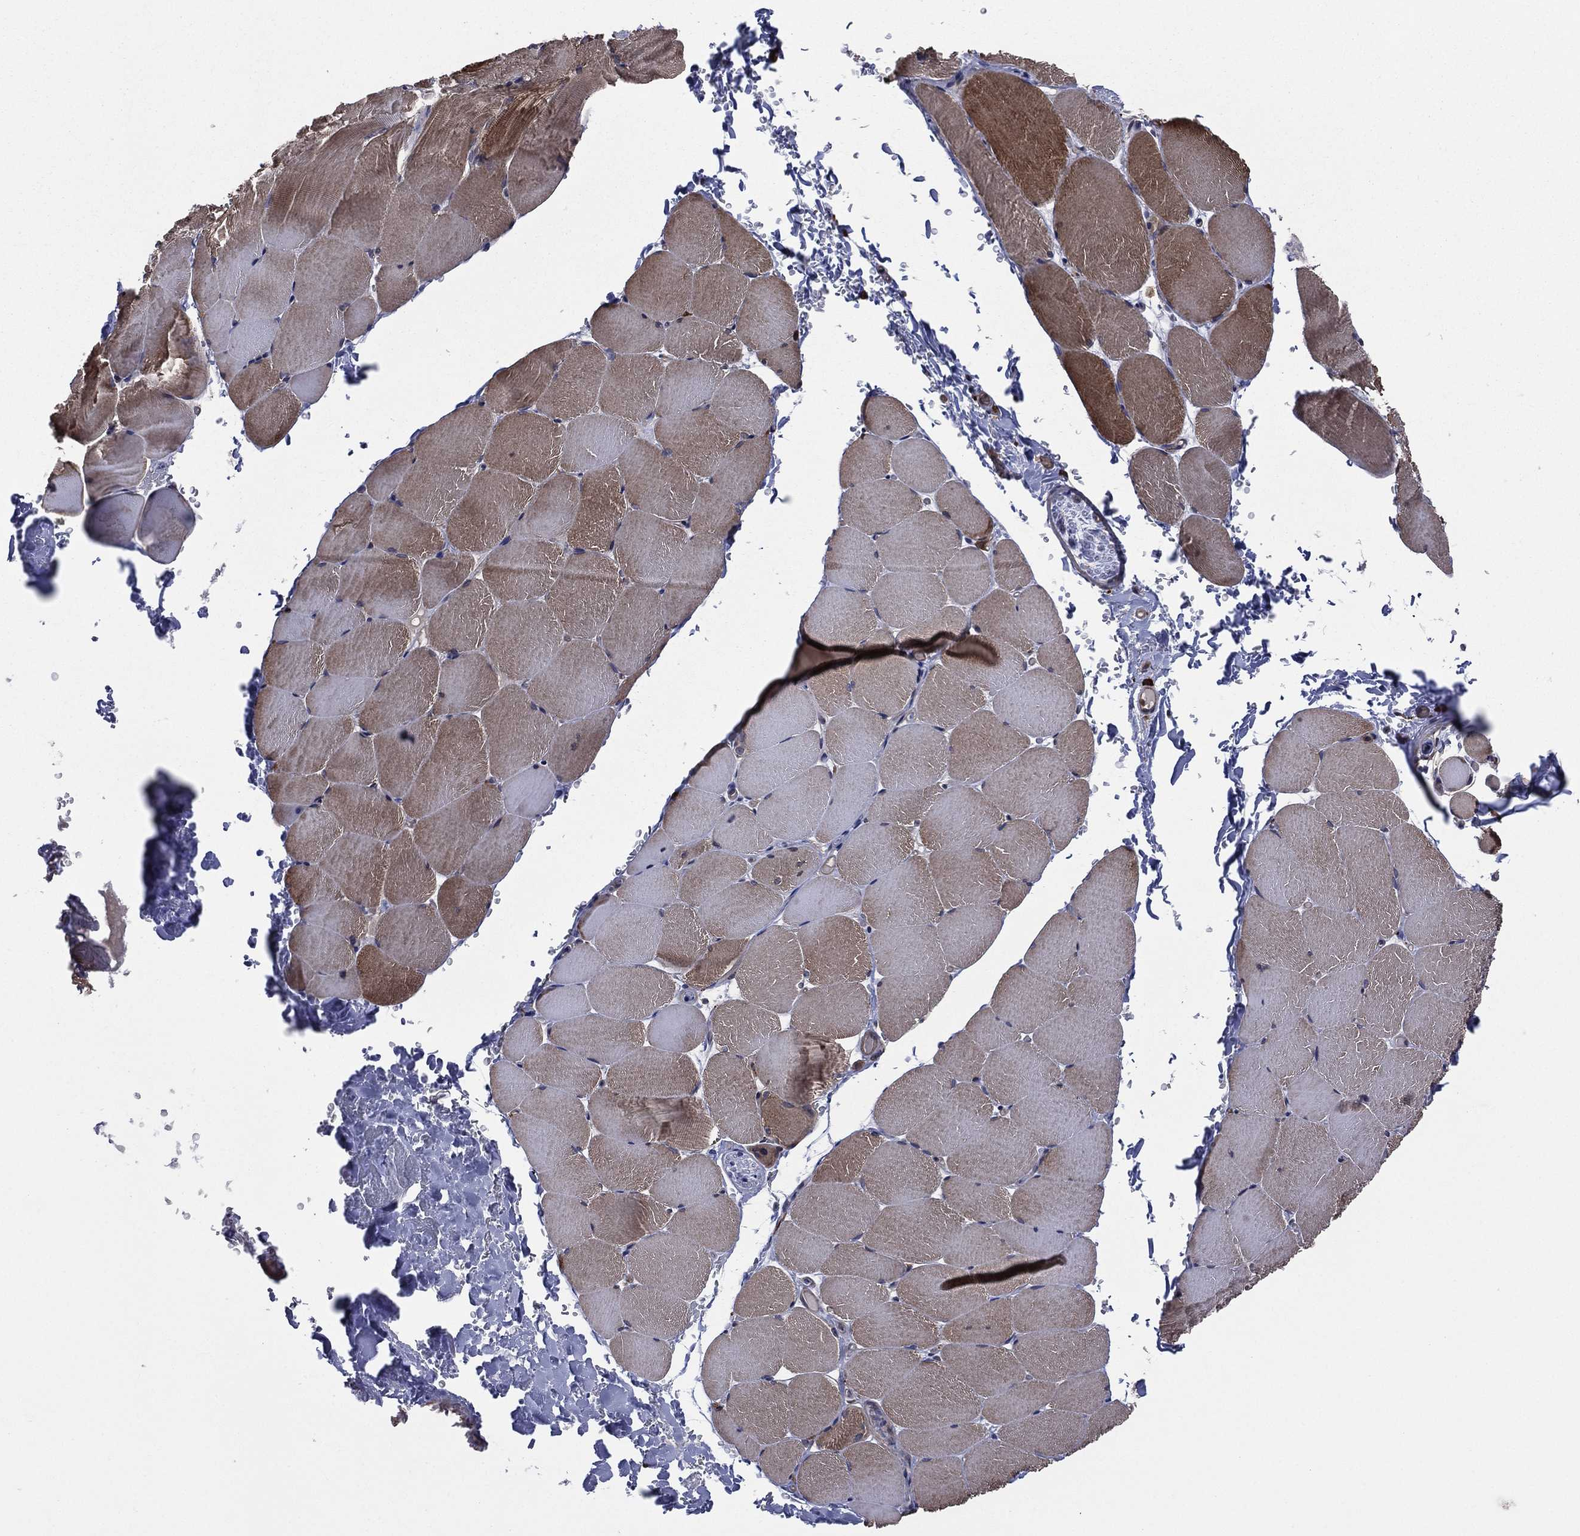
{"staining": {"intensity": "strong", "quantity": "<25%", "location": "cytoplasmic/membranous"}, "tissue": "skeletal muscle", "cell_type": "Myocytes", "image_type": "normal", "snomed": [{"axis": "morphology", "description": "Normal tissue, NOS"}, {"axis": "topography", "description": "Skeletal muscle"}], "caption": "Myocytes show strong cytoplasmic/membranous positivity in about <25% of cells in unremarkable skeletal muscle. Nuclei are stained in blue.", "gene": "C2orf76", "patient": {"sex": "female", "age": 37}}